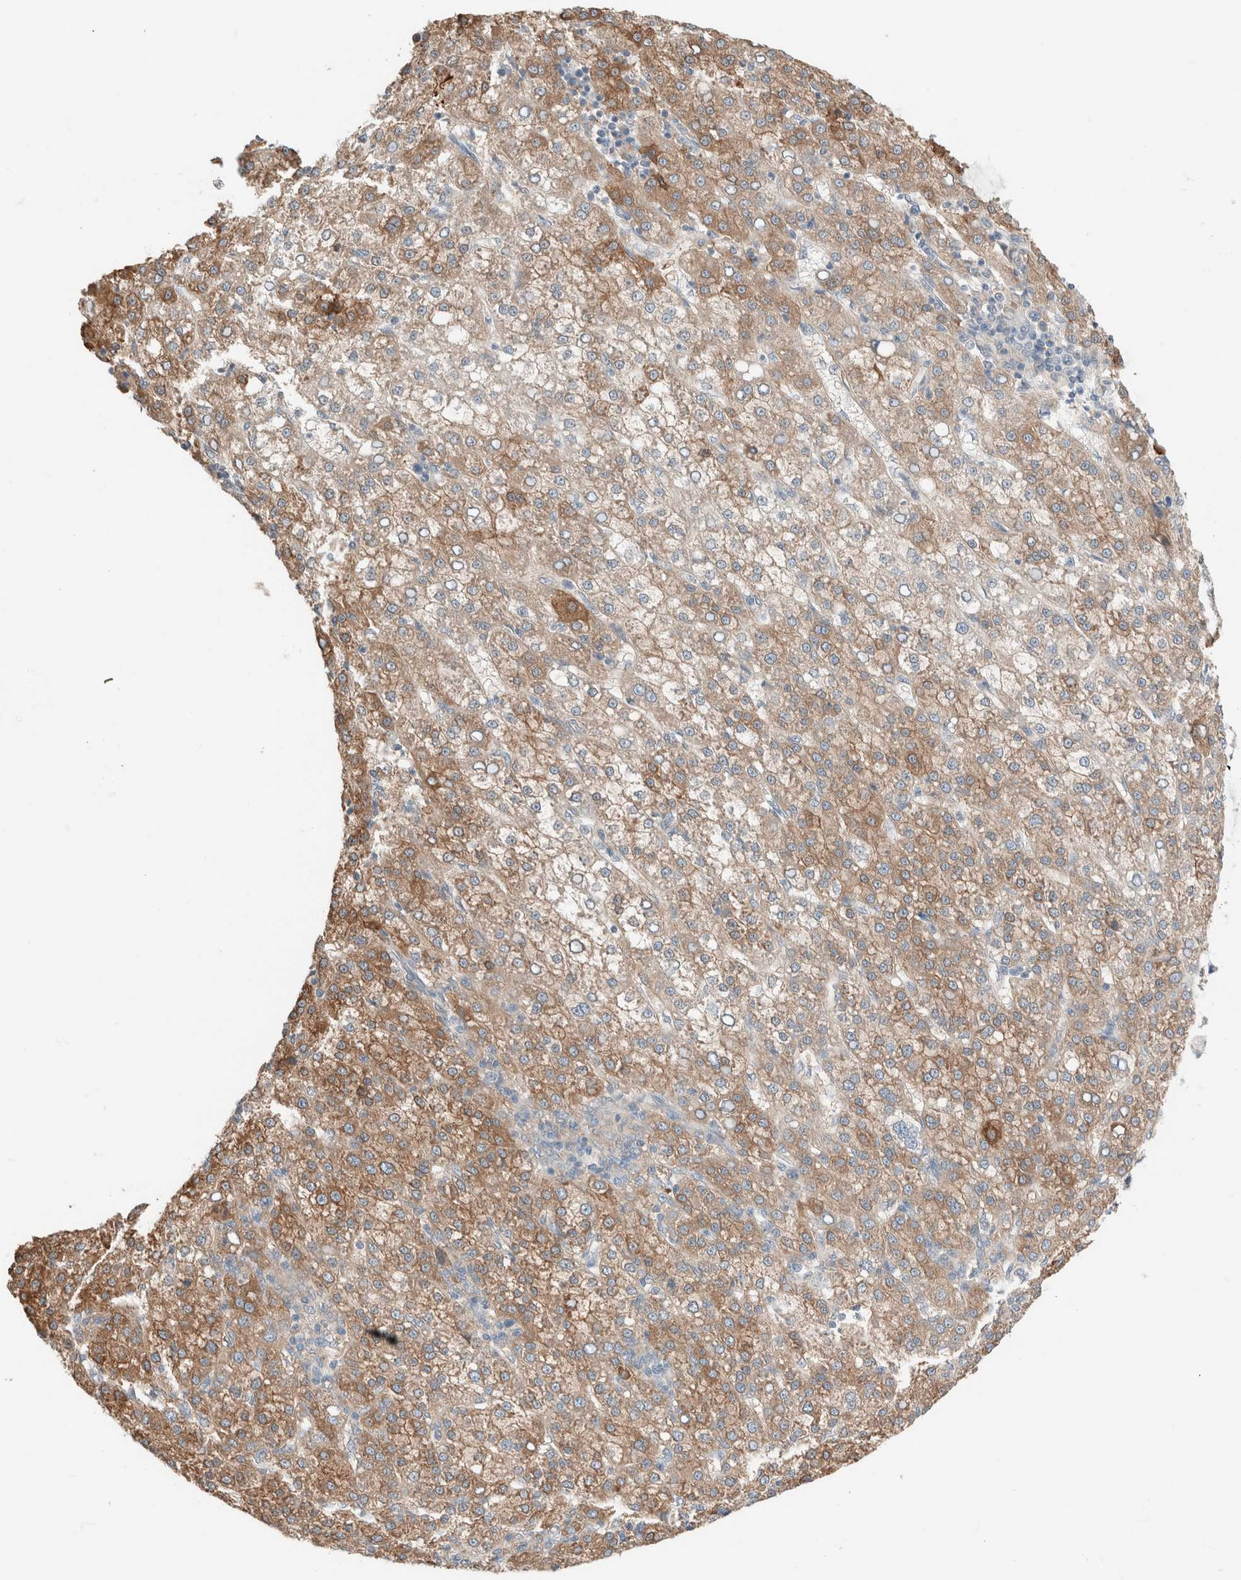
{"staining": {"intensity": "moderate", "quantity": ">75%", "location": "cytoplasmic/membranous"}, "tissue": "liver cancer", "cell_type": "Tumor cells", "image_type": "cancer", "snomed": [{"axis": "morphology", "description": "Carcinoma, Hepatocellular, NOS"}, {"axis": "topography", "description": "Liver"}], "caption": "This micrograph exhibits liver cancer stained with IHC to label a protein in brown. The cytoplasmic/membranous of tumor cells show moderate positivity for the protein. Nuclei are counter-stained blue.", "gene": "PCM1", "patient": {"sex": "female", "age": 58}}